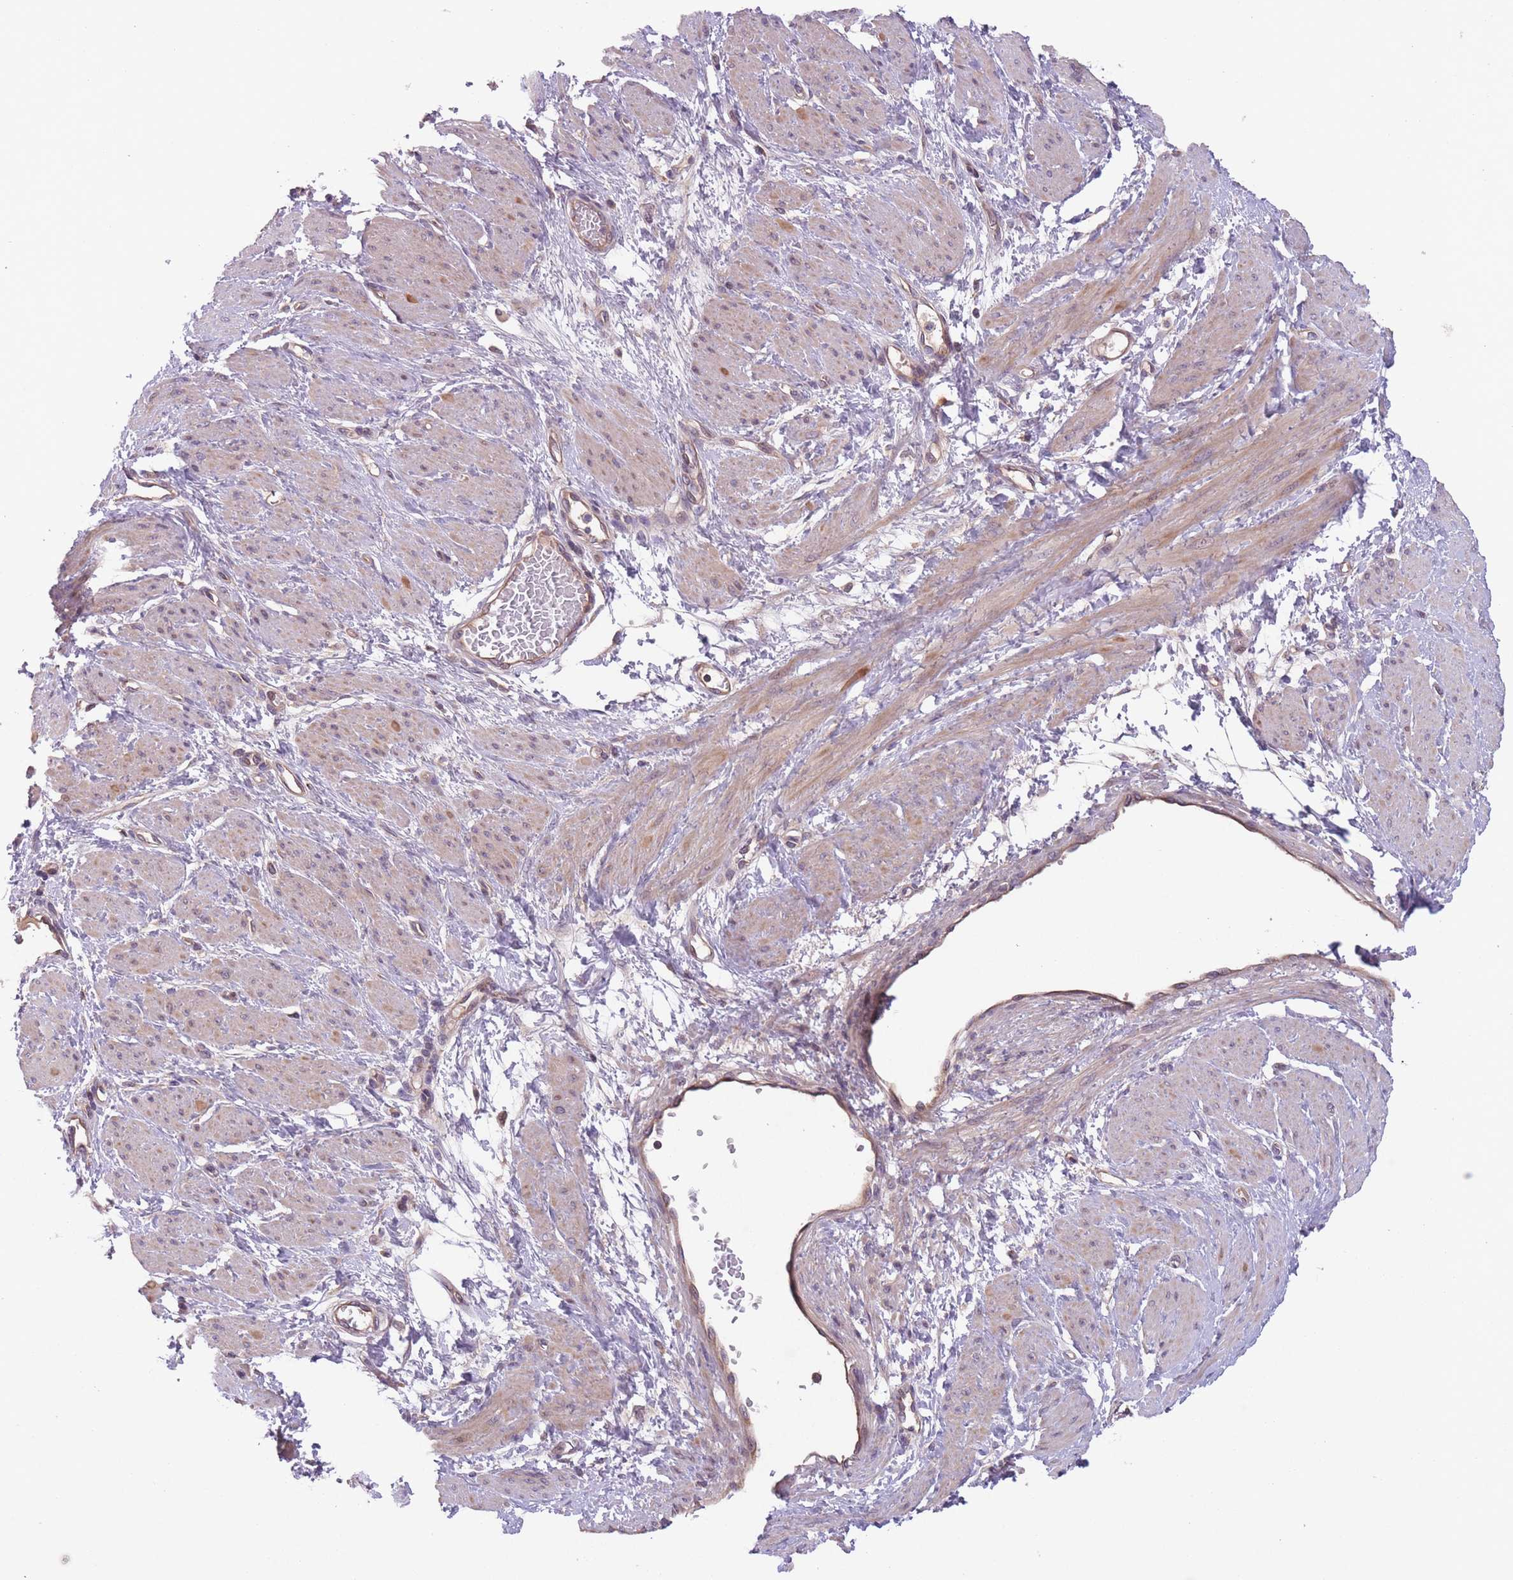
{"staining": {"intensity": "moderate", "quantity": "25%-75%", "location": "cytoplasmic/membranous"}, "tissue": "smooth muscle", "cell_type": "Smooth muscle cells", "image_type": "normal", "snomed": [{"axis": "morphology", "description": "Normal tissue, NOS"}, {"axis": "topography", "description": "Smooth muscle"}, {"axis": "topography", "description": "Uterus"}], "caption": "High-magnification brightfield microscopy of unremarkable smooth muscle stained with DAB (3,3'-diaminobenzidine) (brown) and counterstained with hematoxylin (blue). smooth muscle cells exhibit moderate cytoplasmic/membranous positivity is identified in approximately25%-75% of cells.", "gene": "ITPKC", "patient": {"sex": "female", "age": 39}}